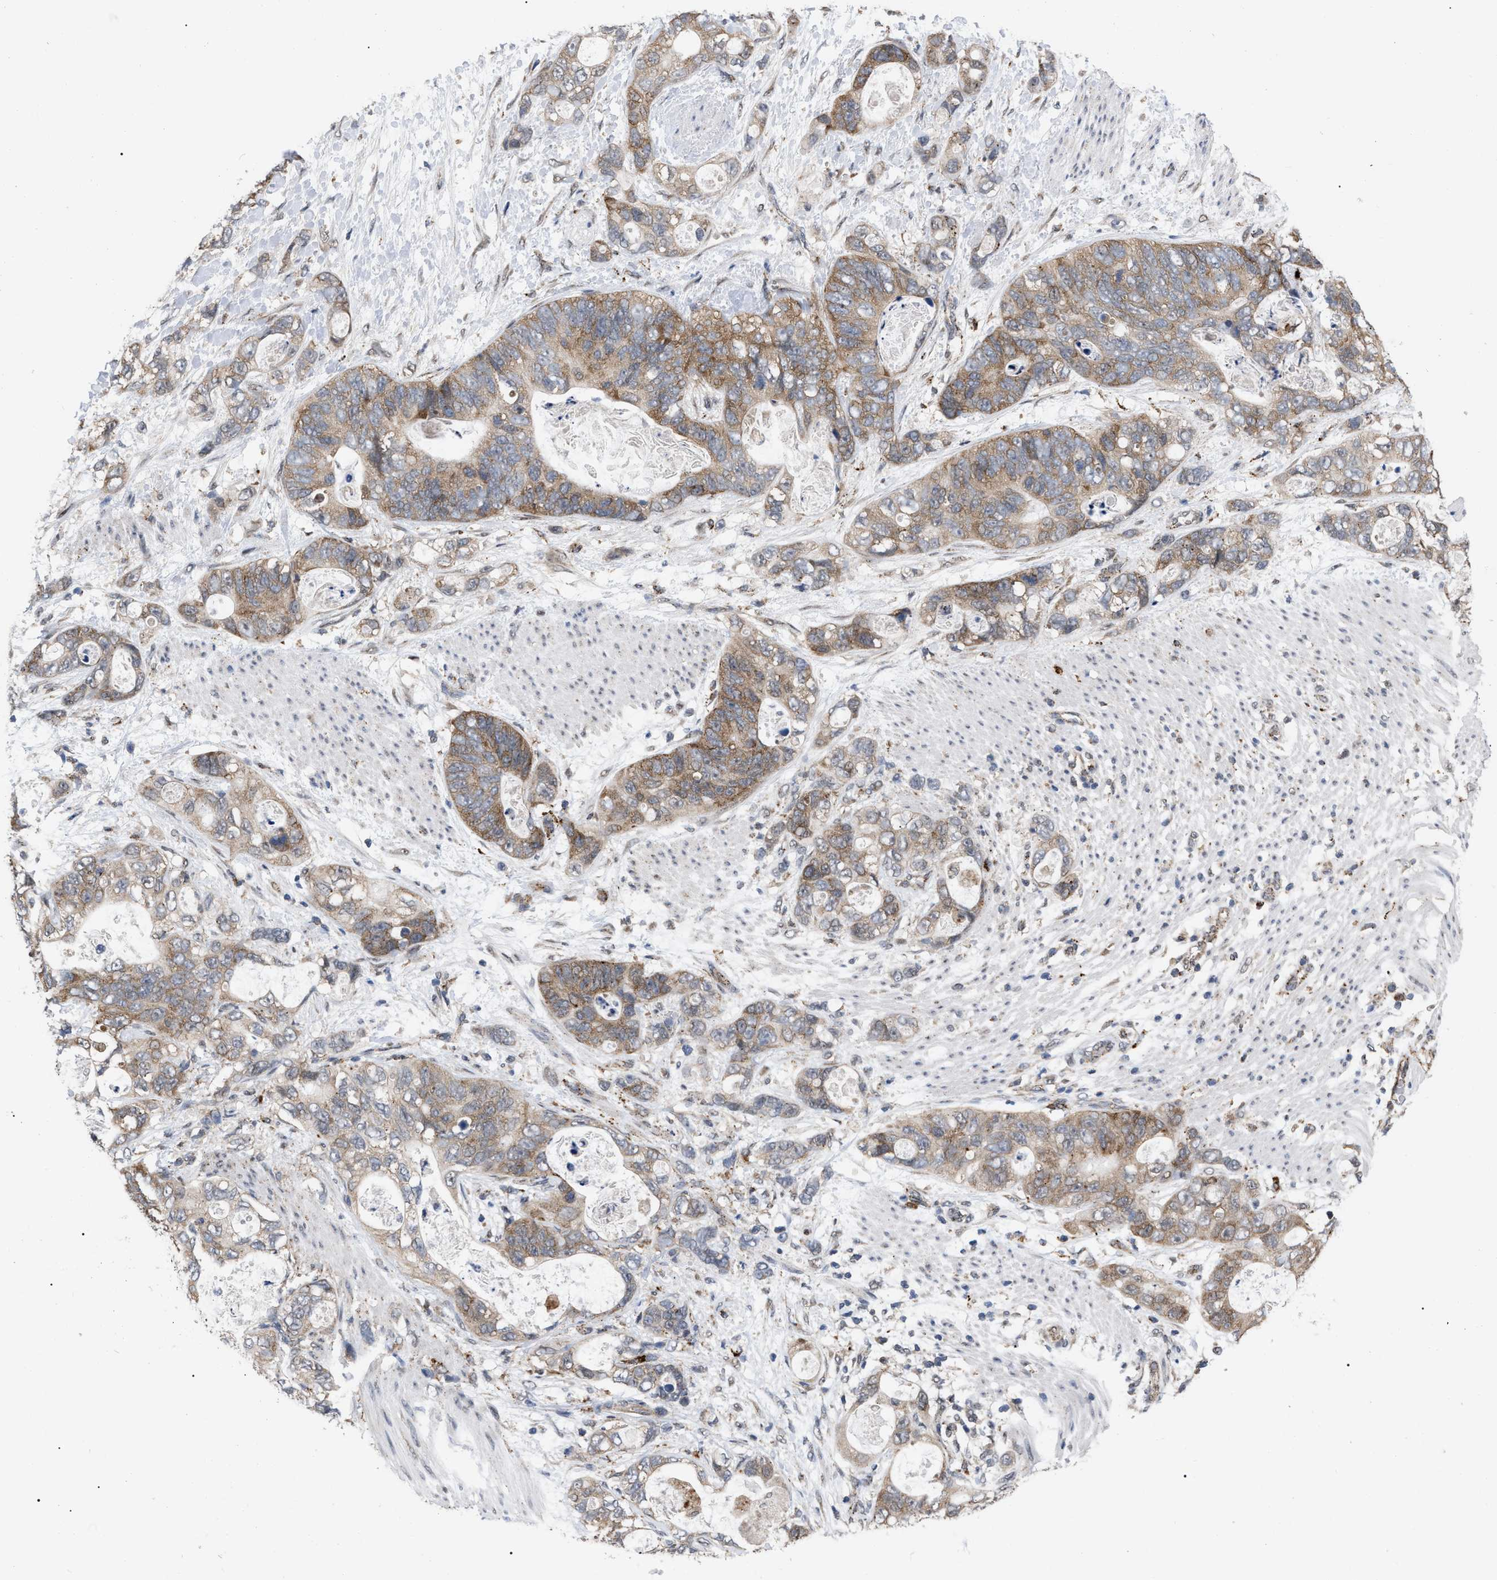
{"staining": {"intensity": "moderate", "quantity": ">75%", "location": "cytoplasmic/membranous"}, "tissue": "stomach cancer", "cell_type": "Tumor cells", "image_type": "cancer", "snomed": [{"axis": "morphology", "description": "Normal tissue, NOS"}, {"axis": "morphology", "description": "Adenocarcinoma, NOS"}, {"axis": "topography", "description": "Stomach"}], "caption": "Stomach cancer stained for a protein (brown) reveals moderate cytoplasmic/membranous positive staining in approximately >75% of tumor cells.", "gene": "UPF1", "patient": {"sex": "female", "age": 89}}